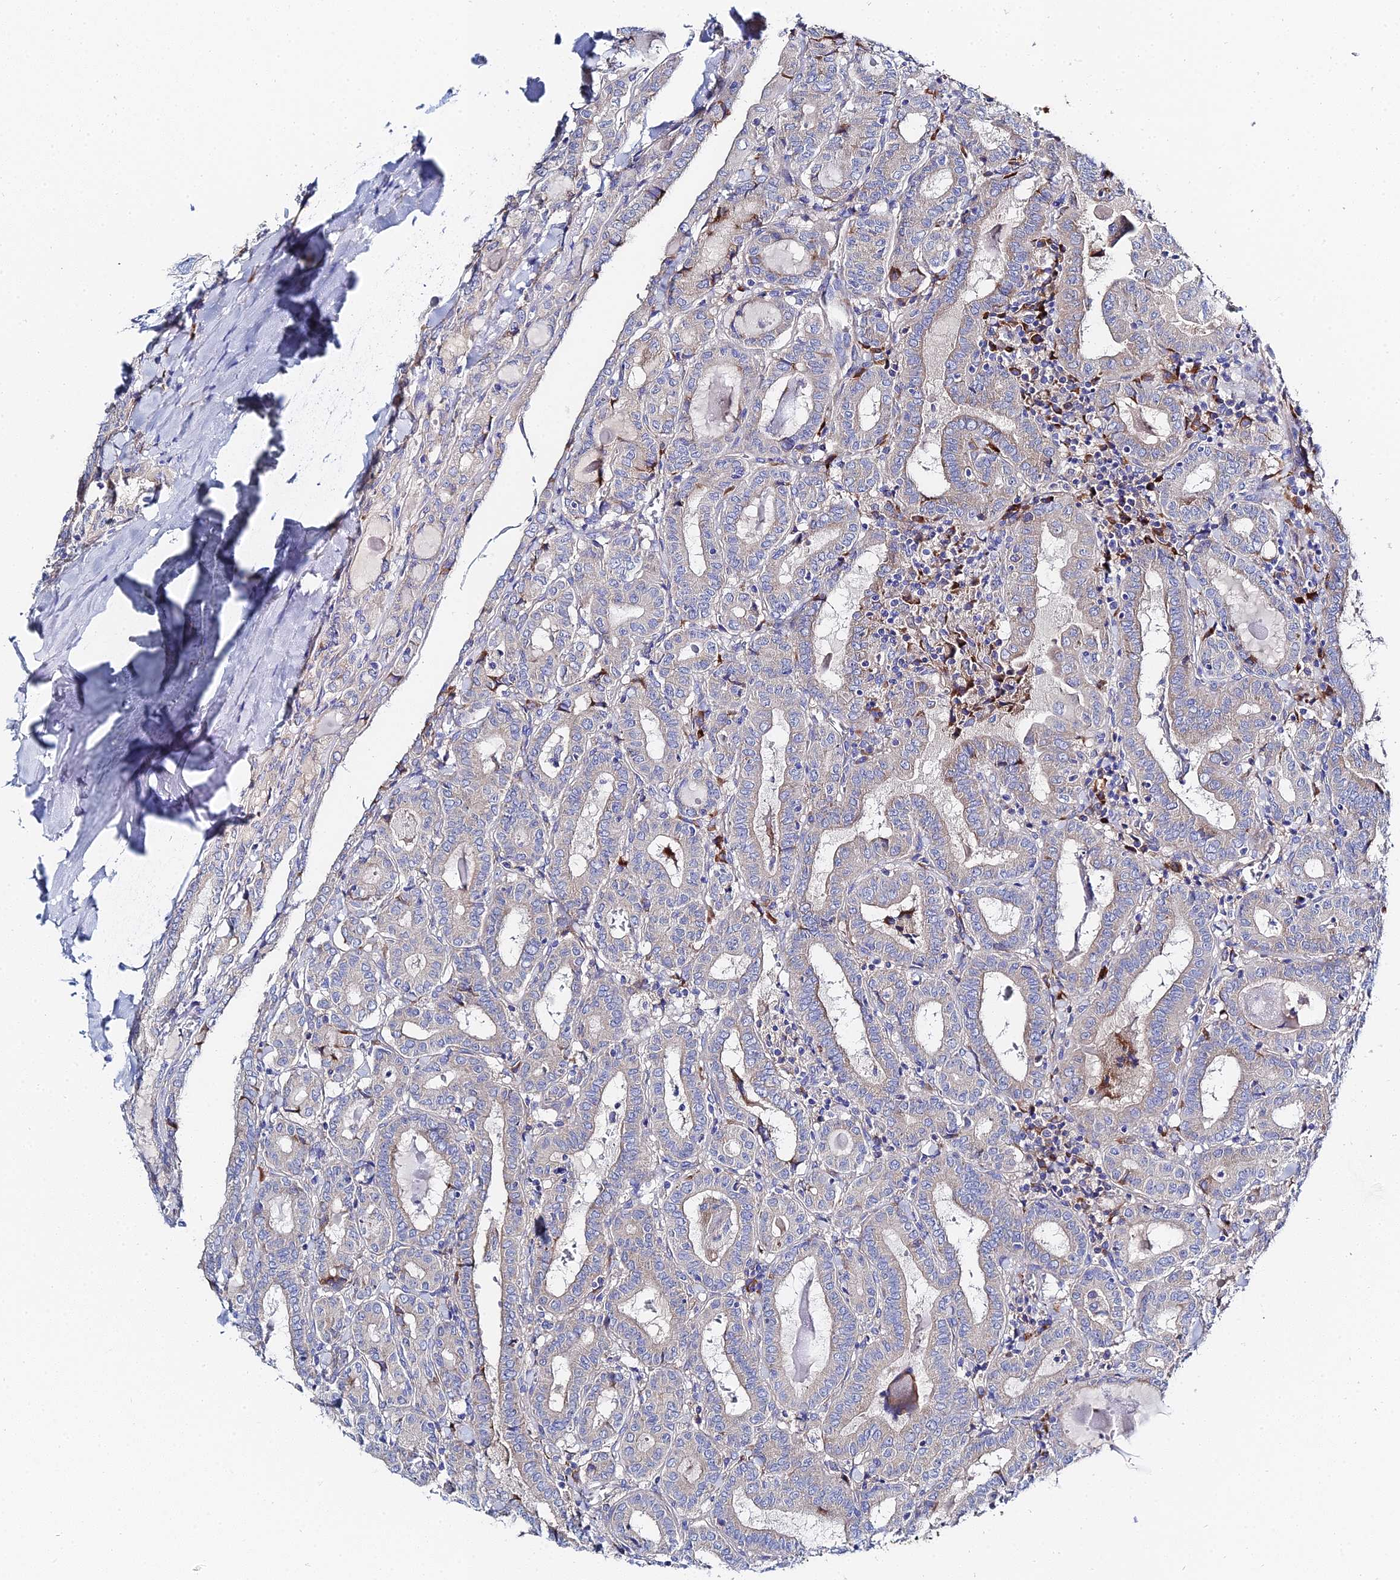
{"staining": {"intensity": "weak", "quantity": "25%-75%", "location": "cytoplasmic/membranous"}, "tissue": "thyroid cancer", "cell_type": "Tumor cells", "image_type": "cancer", "snomed": [{"axis": "morphology", "description": "Papillary adenocarcinoma, NOS"}, {"axis": "topography", "description": "Thyroid gland"}], "caption": "DAB immunohistochemical staining of thyroid cancer shows weak cytoplasmic/membranous protein positivity in about 25%-75% of tumor cells. (Stains: DAB (3,3'-diaminobenzidine) in brown, nuclei in blue, Microscopy: brightfield microscopy at high magnification).", "gene": "PTTG1", "patient": {"sex": "female", "age": 72}}